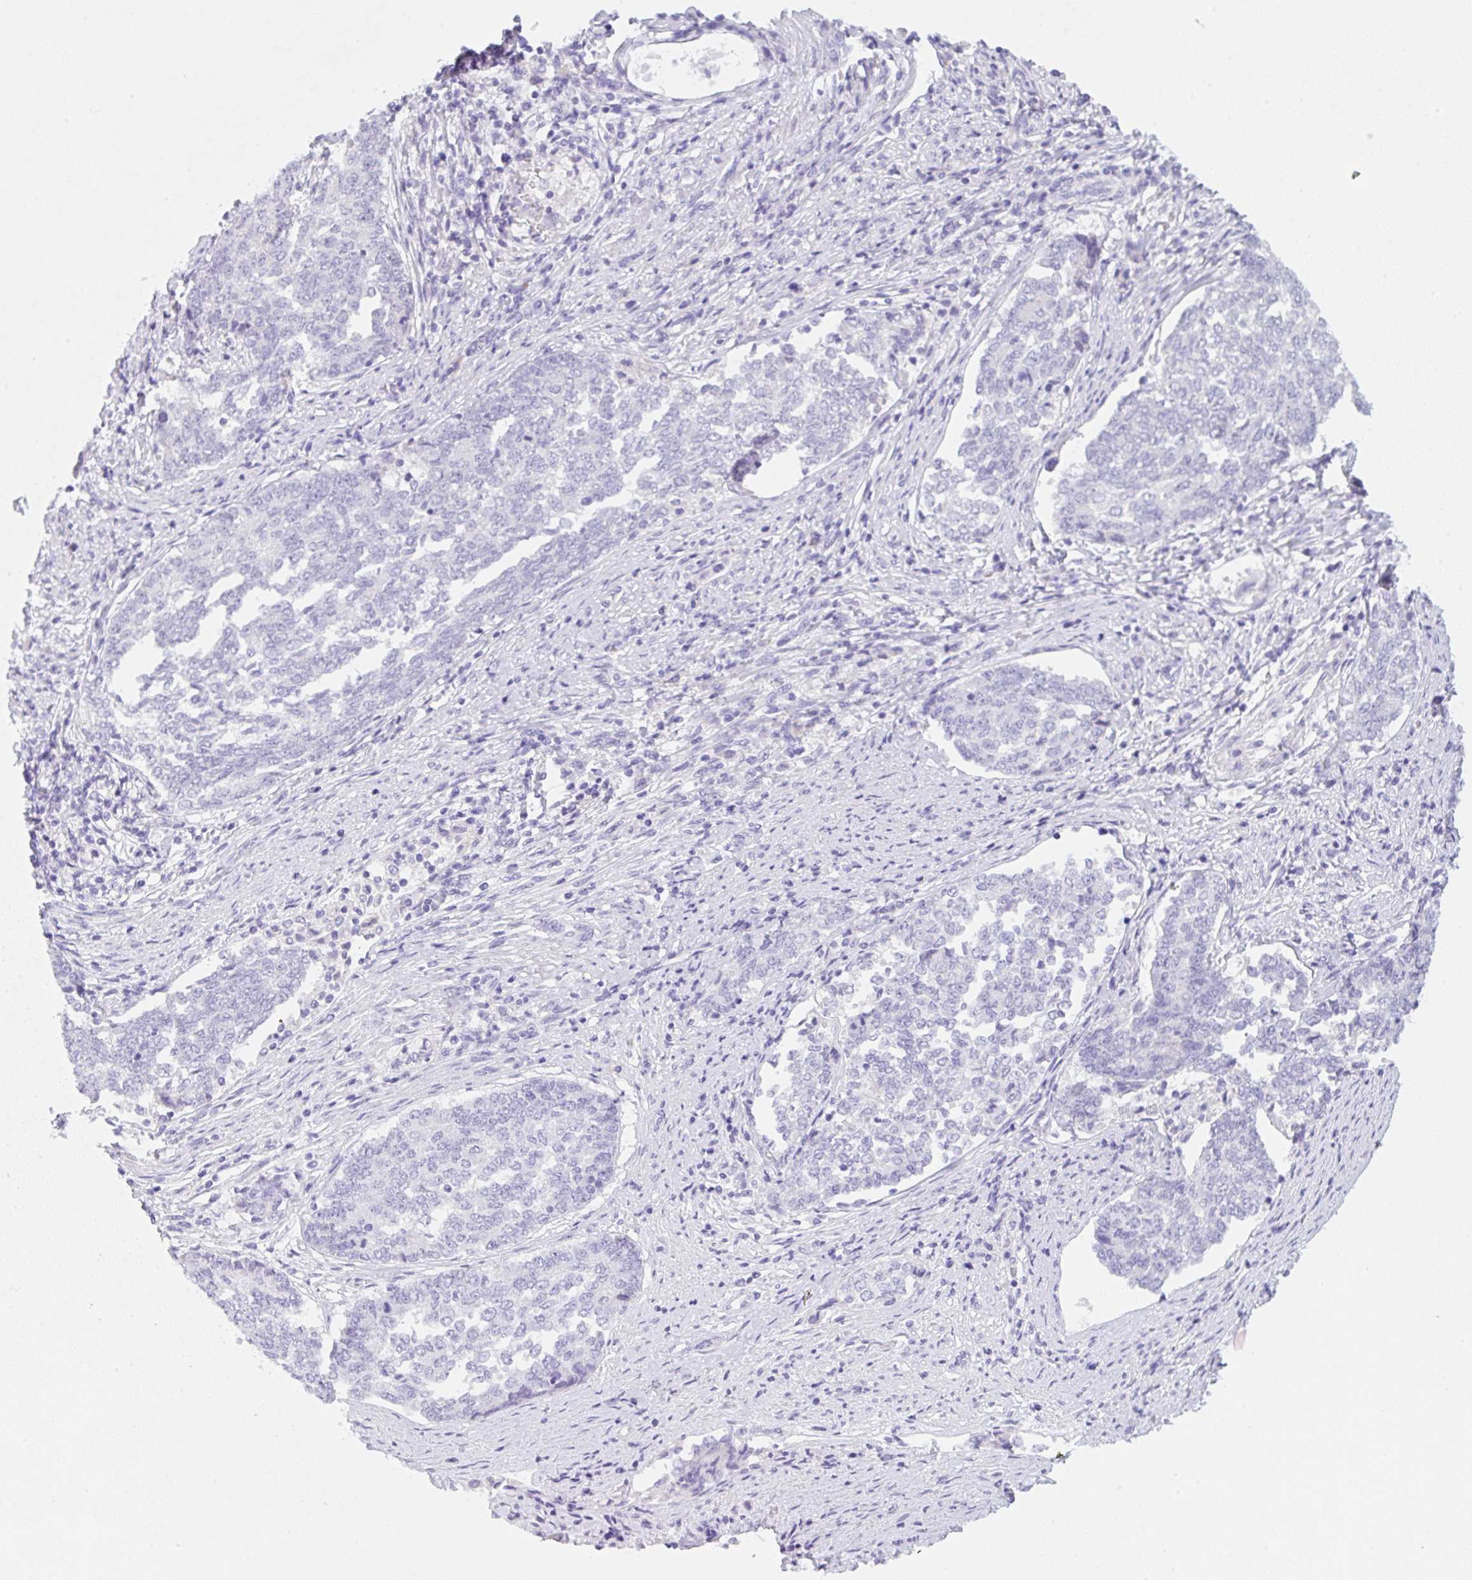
{"staining": {"intensity": "negative", "quantity": "none", "location": "none"}, "tissue": "endometrial cancer", "cell_type": "Tumor cells", "image_type": "cancer", "snomed": [{"axis": "morphology", "description": "Adenocarcinoma, NOS"}, {"axis": "topography", "description": "Endometrium"}], "caption": "Immunohistochemistry micrograph of neoplastic tissue: human endometrial adenocarcinoma stained with DAB displays no significant protein expression in tumor cells.", "gene": "KLK8", "patient": {"sex": "female", "age": 80}}